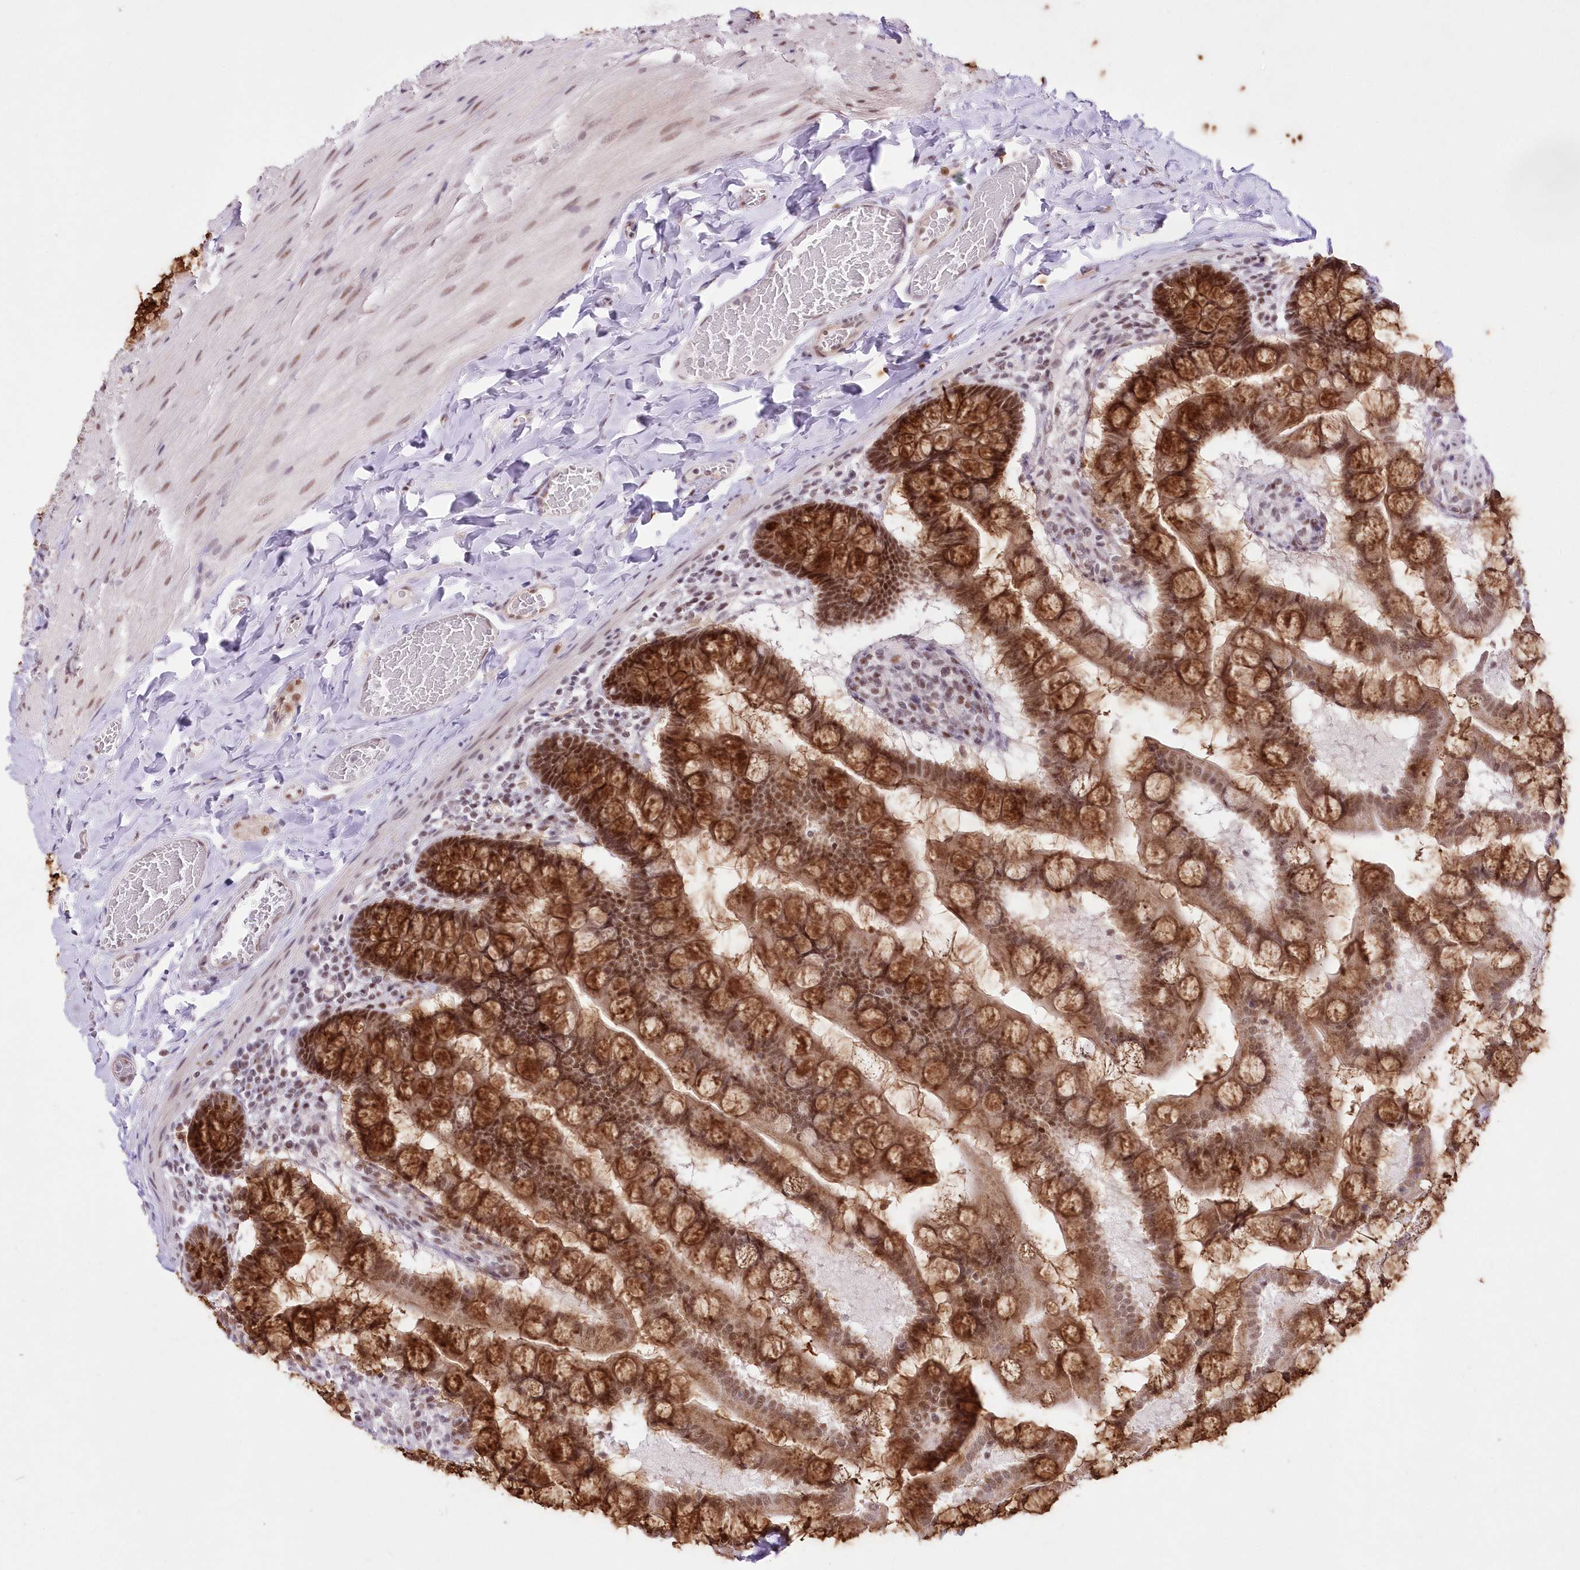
{"staining": {"intensity": "strong", "quantity": ">75%", "location": "cytoplasmic/membranous,nuclear"}, "tissue": "small intestine", "cell_type": "Glandular cells", "image_type": "normal", "snomed": [{"axis": "morphology", "description": "Normal tissue, NOS"}, {"axis": "topography", "description": "Small intestine"}], "caption": "The immunohistochemical stain highlights strong cytoplasmic/membranous,nuclear expression in glandular cells of unremarkable small intestine. Ihc stains the protein of interest in brown and the nuclei are stained blue.", "gene": "NSUN2", "patient": {"sex": "male", "age": 41}}